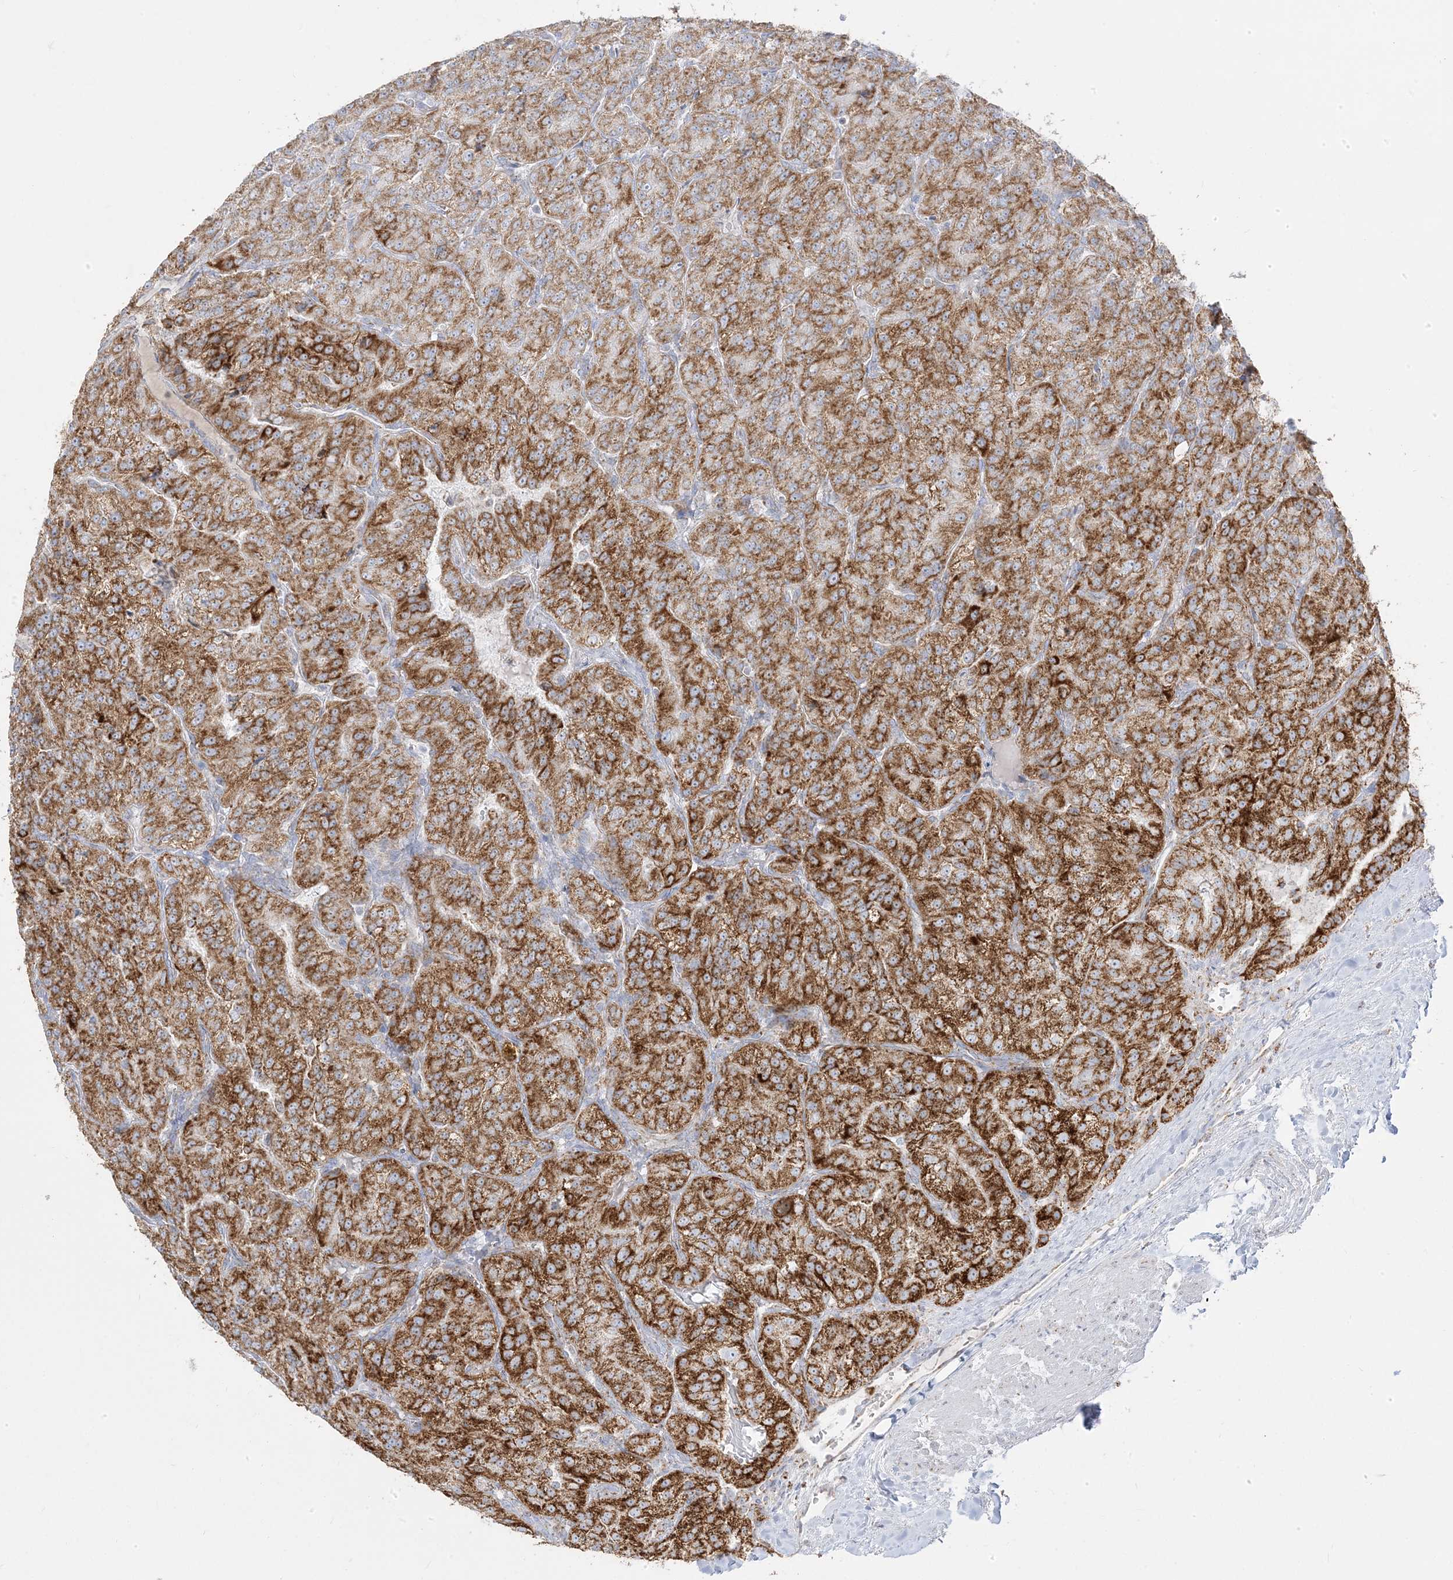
{"staining": {"intensity": "moderate", "quantity": ">75%", "location": "cytoplasmic/membranous"}, "tissue": "renal cancer", "cell_type": "Tumor cells", "image_type": "cancer", "snomed": [{"axis": "morphology", "description": "Adenocarcinoma, NOS"}, {"axis": "topography", "description": "Kidney"}], "caption": "Tumor cells exhibit medium levels of moderate cytoplasmic/membranous positivity in approximately >75% of cells in adenocarcinoma (renal). The protein is stained brown, and the nuclei are stained in blue (DAB IHC with brightfield microscopy, high magnification).", "gene": "PCCB", "patient": {"sex": "female", "age": 63}}